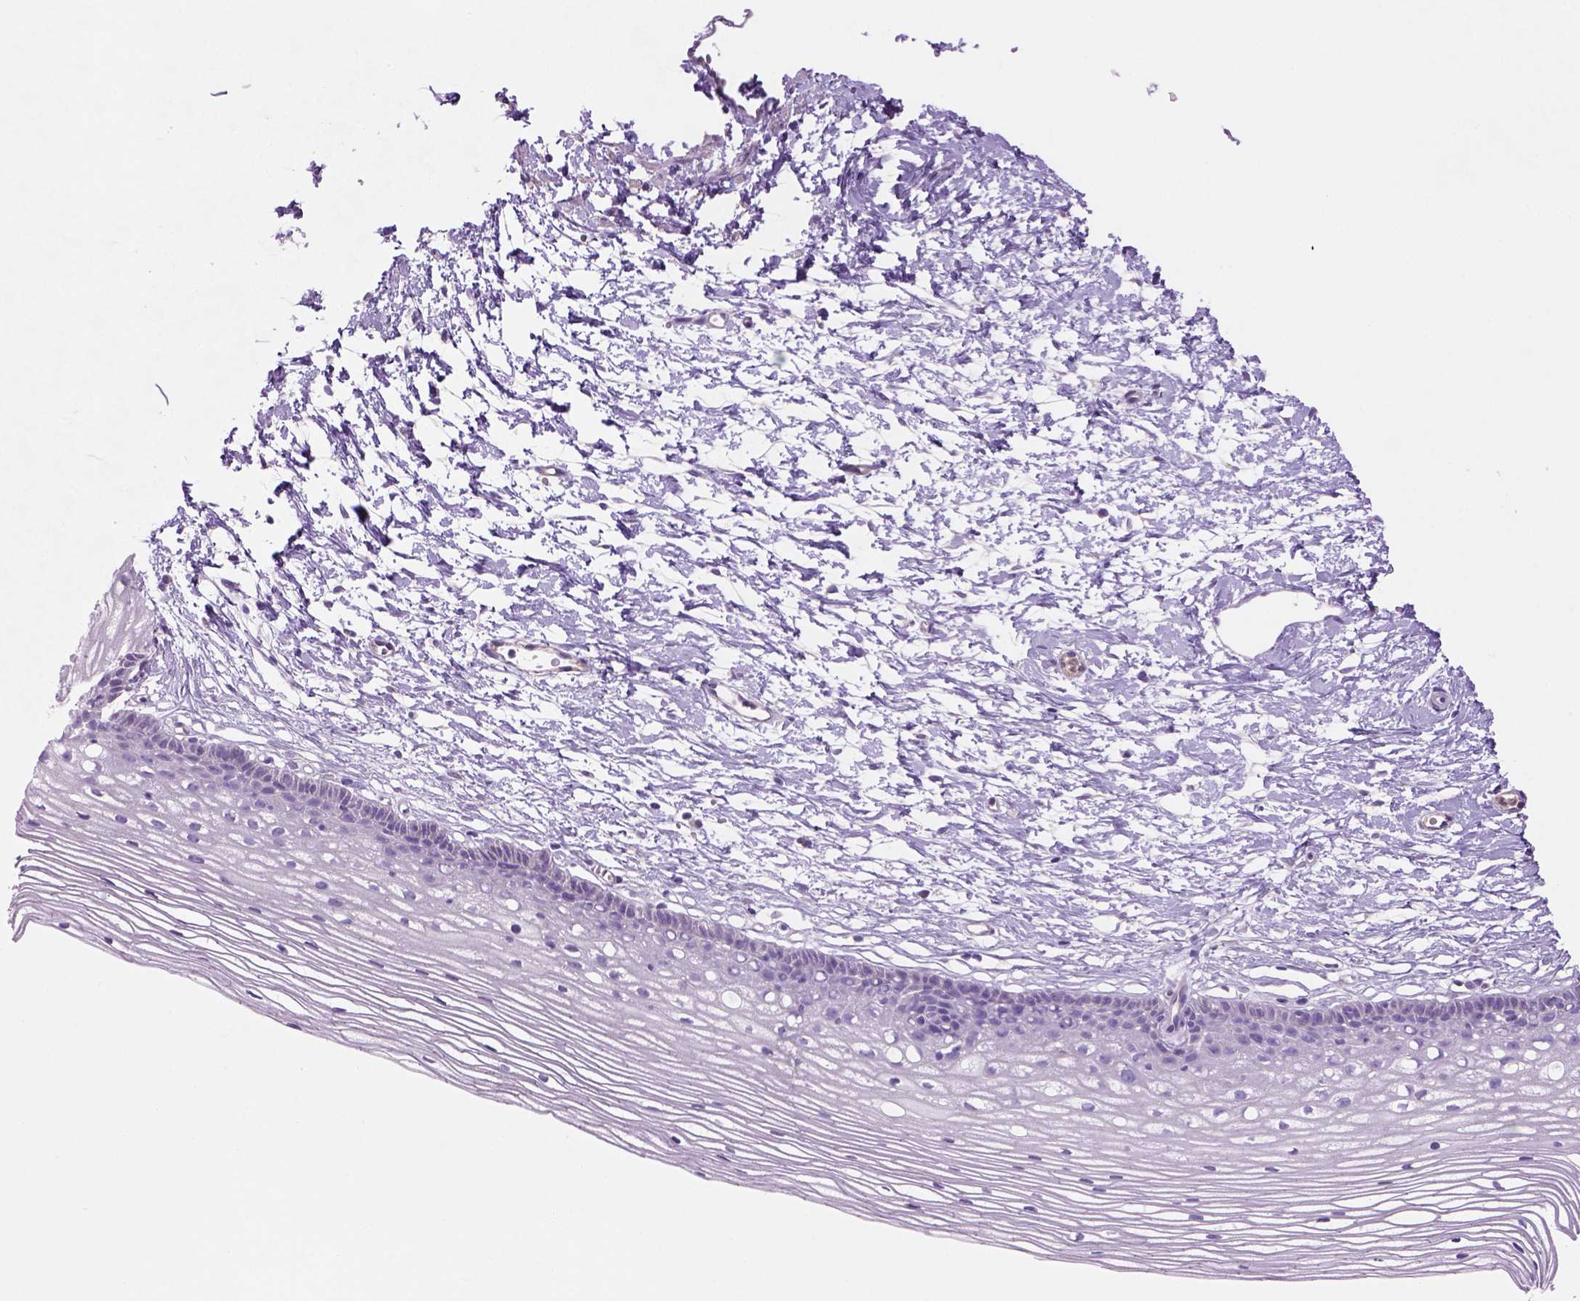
{"staining": {"intensity": "negative", "quantity": "none", "location": "none"}, "tissue": "cervix", "cell_type": "Glandular cells", "image_type": "normal", "snomed": [{"axis": "morphology", "description": "Normal tissue, NOS"}, {"axis": "topography", "description": "Cervix"}], "caption": "Micrograph shows no significant protein positivity in glandular cells of benign cervix. (Immunohistochemistry, brightfield microscopy, high magnification).", "gene": "CD84", "patient": {"sex": "female", "age": 40}}